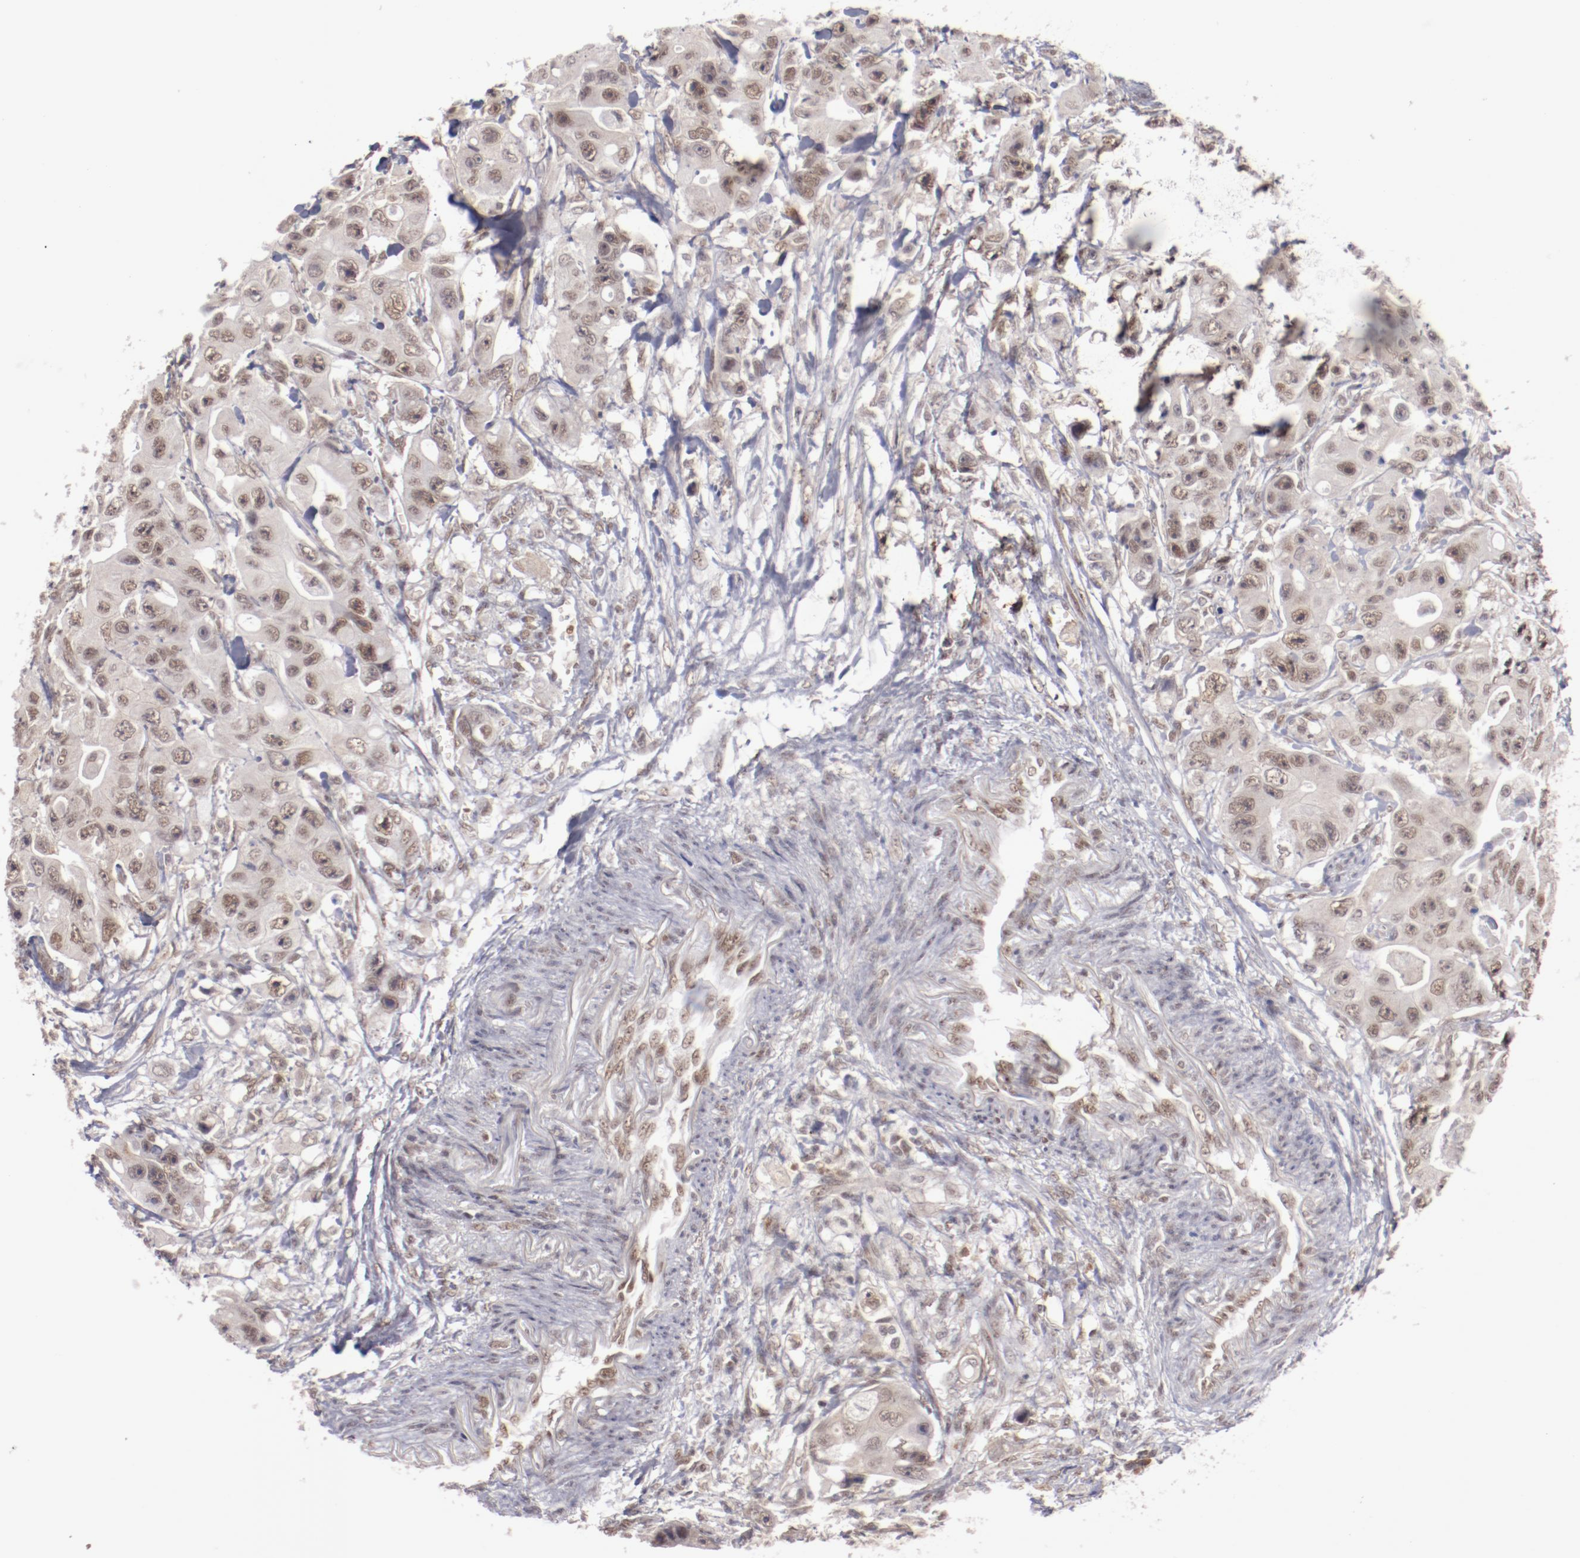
{"staining": {"intensity": "weak", "quantity": ">75%", "location": "cytoplasmic/membranous,nuclear"}, "tissue": "colorectal cancer", "cell_type": "Tumor cells", "image_type": "cancer", "snomed": [{"axis": "morphology", "description": "Adenocarcinoma, NOS"}, {"axis": "topography", "description": "Colon"}], "caption": "Colorectal adenocarcinoma stained with immunohistochemistry reveals weak cytoplasmic/membranous and nuclear positivity in approximately >75% of tumor cells.", "gene": "NFE2", "patient": {"sex": "female", "age": 46}}